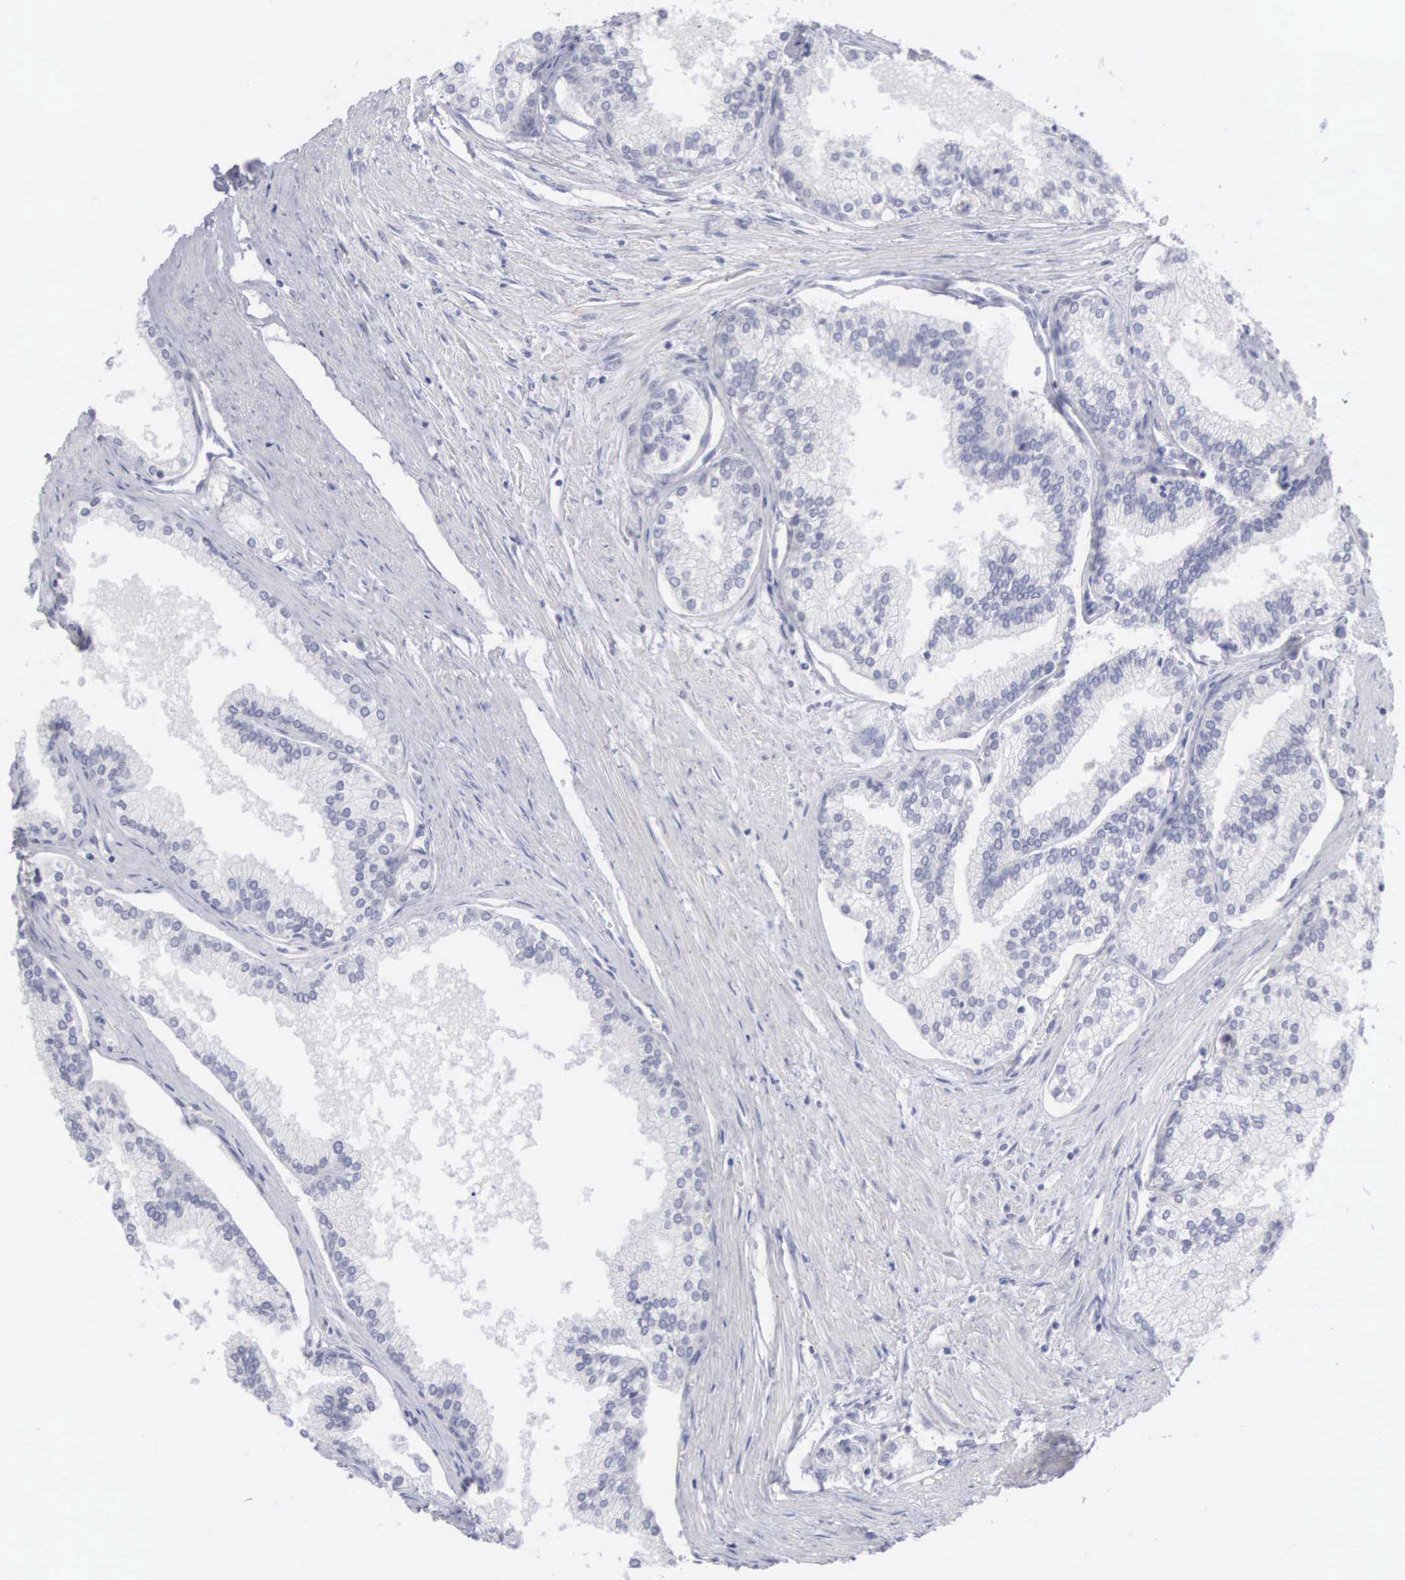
{"staining": {"intensity": "moderate", "quantity": "25%-75%", "location": "nuclear"}, "tissue": "prostate", "cell_type": "Glandular cells", "image_type": "normal", "snomed": [{"axis": "morphology", "description": "Normal tissue, NOS"}, {"axis": "topography", "description": "Prostate"}], "caption": "Immunohistochemical staining of unremarkable prostate exhibits moderate nuclear protein staining in about 25%-75% of glandular cells.", "gene": "MNAT1", "patient": {"sex": "male", "age": 68}}